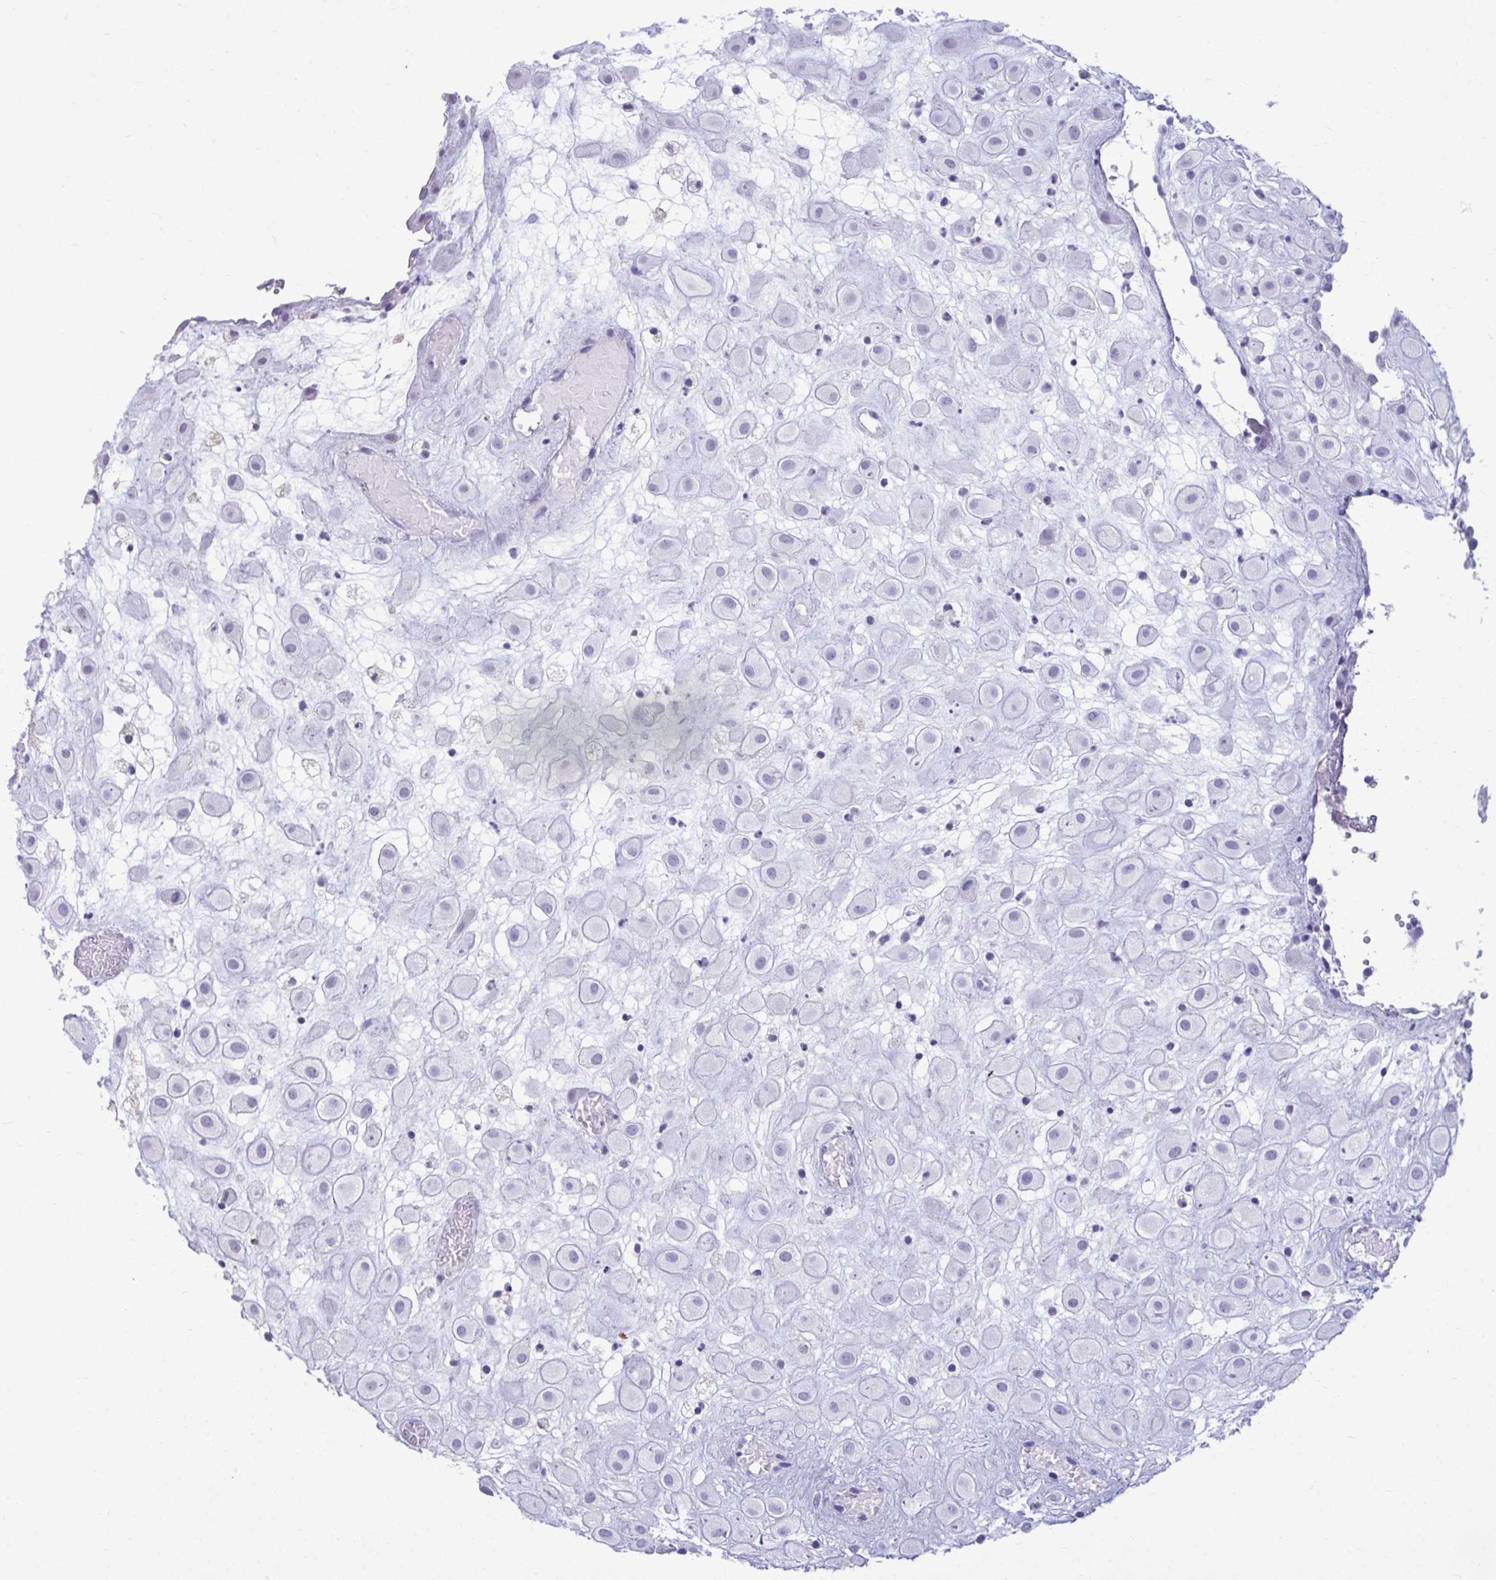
{"staining": {"intensity": "negative", "quantity": "none", "location": "none"}, "tissue": "placenta", "cell_type": "Decidual cells", "image_type": "normal", "snomed": [{"axis": "morphology", "description": "Normal tissue, NOS"}, {"axis": "topography", "description": "Placenta"}], "caption": "Decidual cells are negative for protein expression in benign human placenta. Nuclei are stained in blue.", "gene": "ANKRD60", "patient": {"sex": "female", "age": 24}}